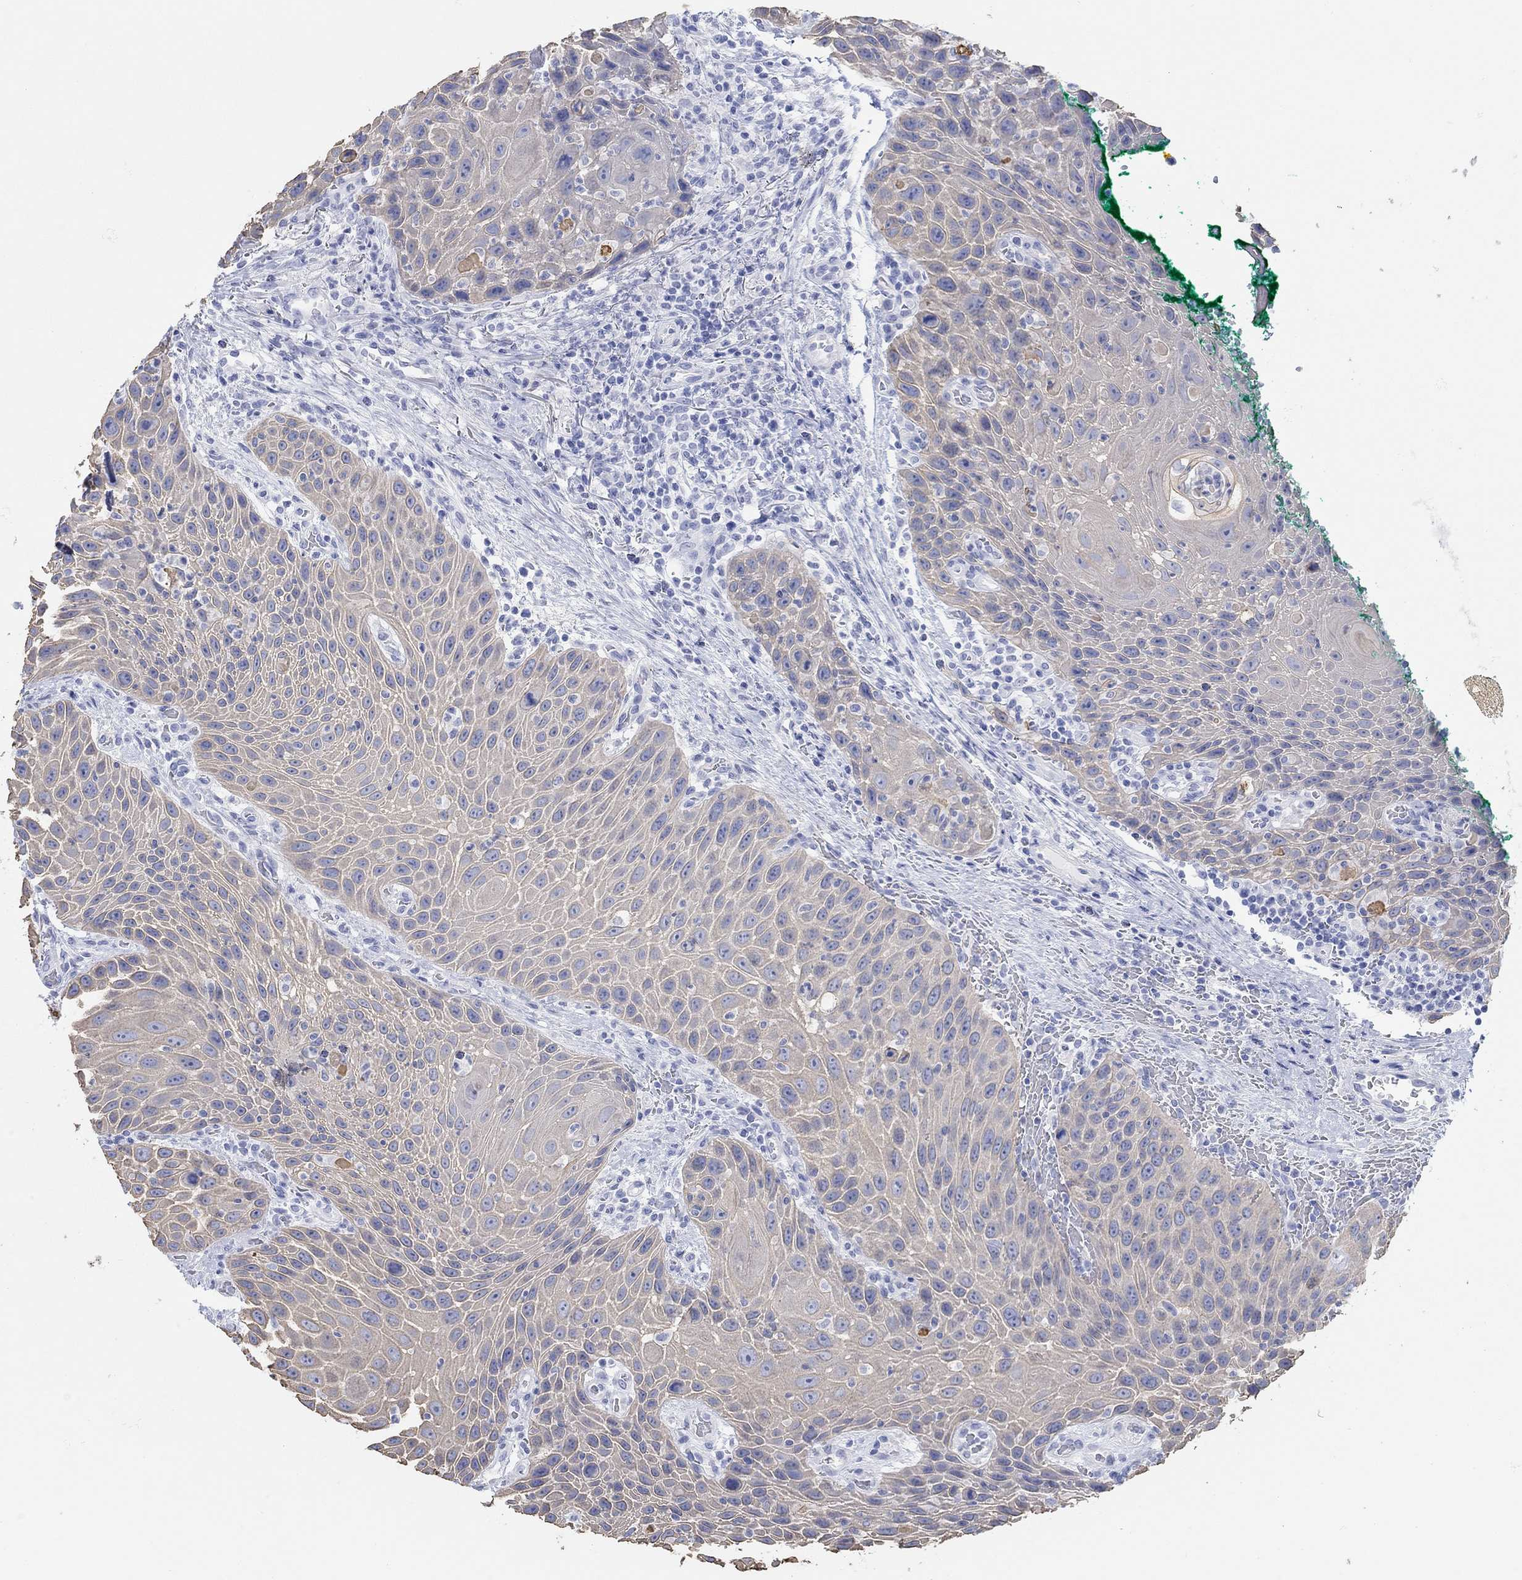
{"staining": {"intensity": "weak", "quantity": "<25%", "location": "cytoplasmic/membranous"}, "tissue": "head and neck cancer", "cell_type": "Tumor cells", "image_type": "cancer", "snomed": [{"axis": "morphology", "description": "Squamous cell carcinoma, NOS"}, {"axis": "topography", "description": "Head-Neck"}], "caption": "Head and neck cancer (squamous cell carcinoma) was stained to show a protein in brown. There is no significant positivity in tumor cells. (Immunohistochemistry (ihc), brightfield microscopy, high magnification).", "gene": "AK8", "patient": {"sex": "male", "age": 69}}